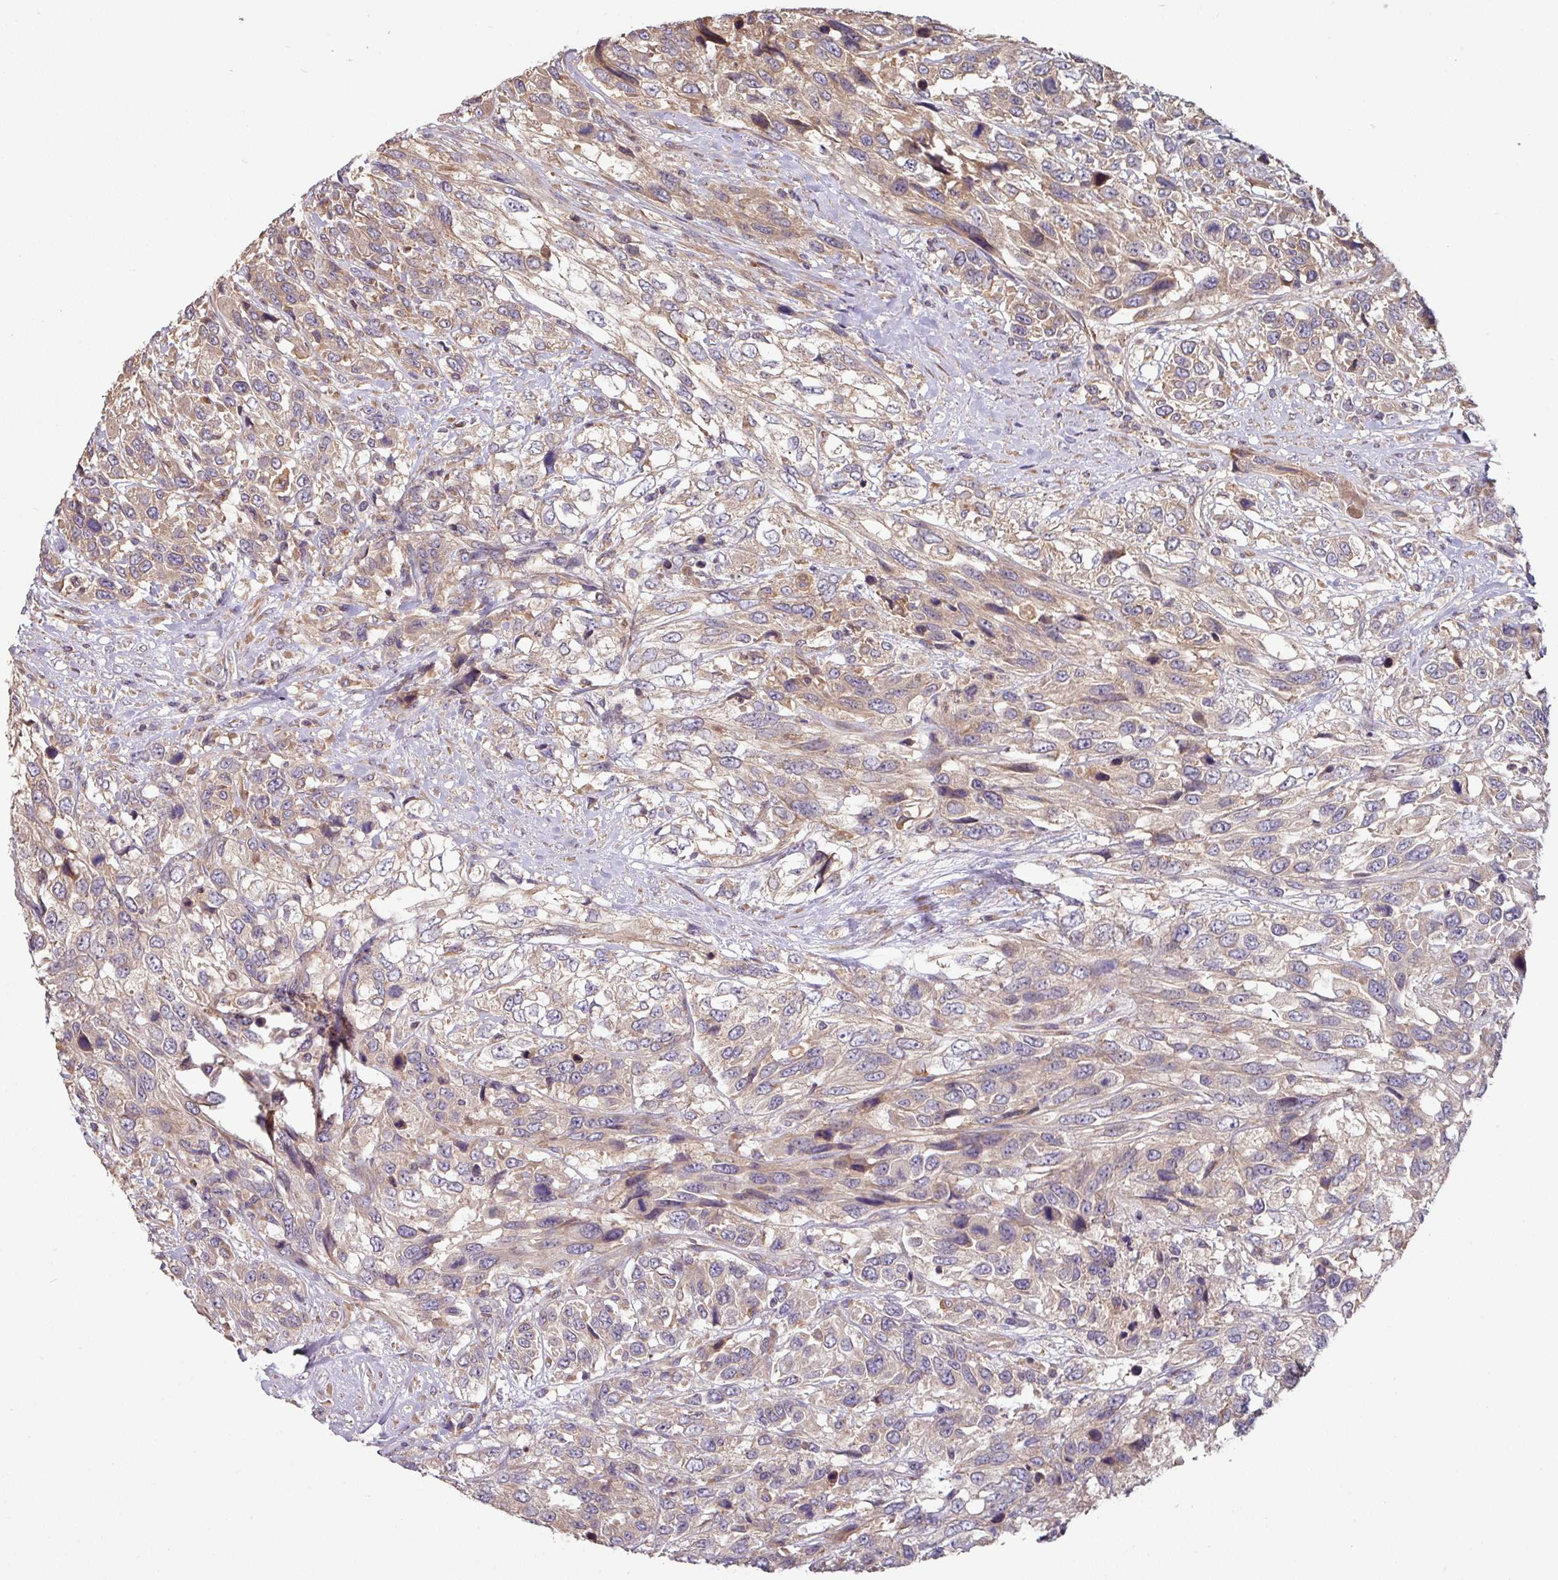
{"staining": {"intensity": "weak", "quantity": ">75%", "location": "cytoplasmic/membranous"}, "tissue": "urothelial cancer", "cell_type": "Tumor cells", "image_type": "cancer", "snomed": [{"axis": "morphology", "description": "Urothelial carcinoma, High grade"}, {"axis": "topography", "description": "Urinary bladder"}], "caption": "High-grade urothelial carcinoma stained with DAB (3,3'-diaminobenzidine) IHC demonstrates low levels of weak cytoplasmic/membranous staining in approximately >75% of tumor cells. Nuclei are stained in blue.", "gene": "SIK1", "patient": {"sex": "female", "age": 70}}